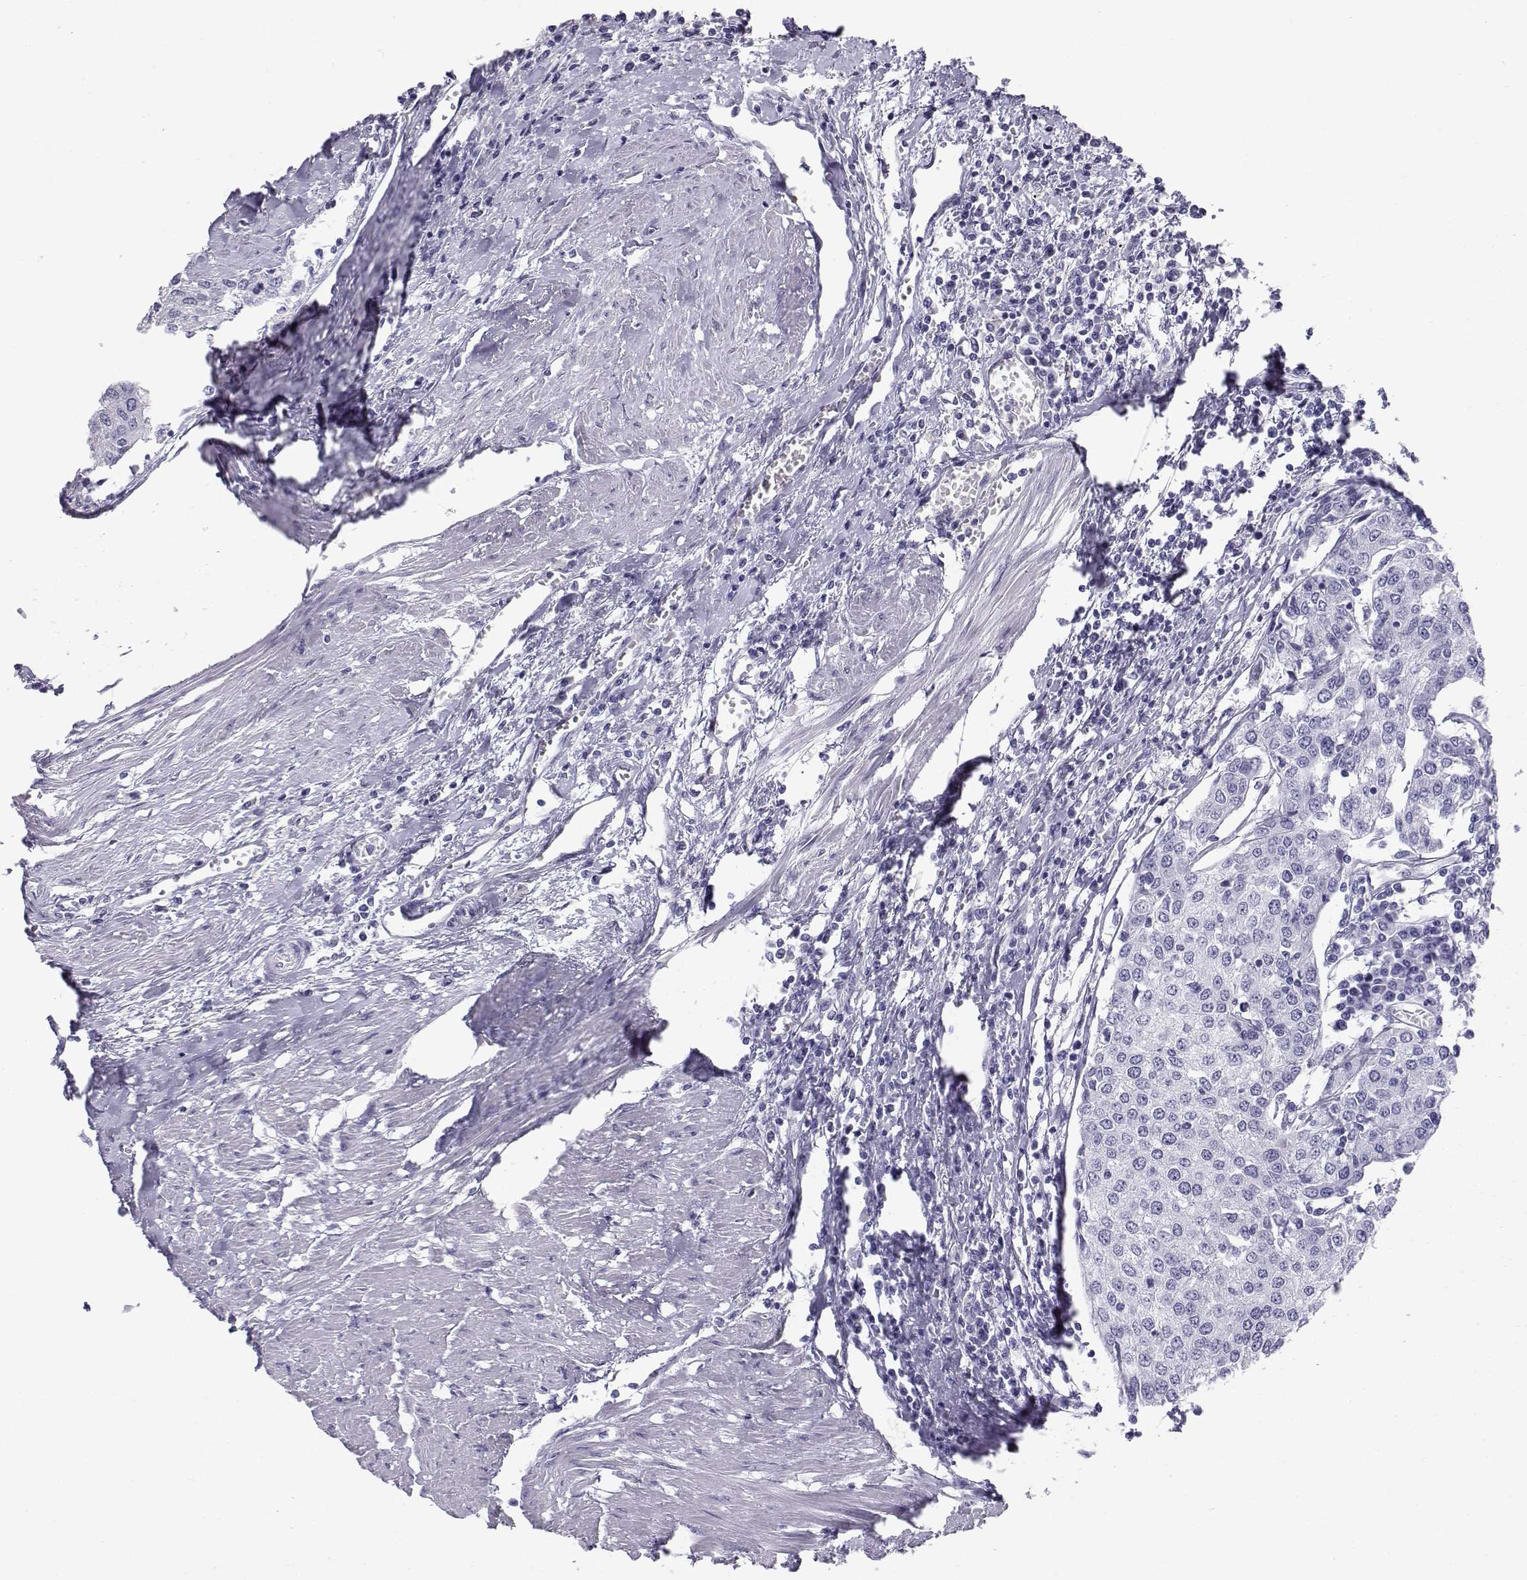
{"staining": {"intensity": "negative", "quantity": "none", "location": "none"}, "tissue": "urothelial cancer", "cell_type": "Tumor cells", "image_type": "cancer", "snomed": [{"axis": "morphology", "description": "Urothelial carcinoma, High grade"}, {"axis": "topography", "description": "Urinary bladder"}], "caption": "Tumor cells show no significant staining in high-grade urothelial carcinoma.", "gene": "RNASE12", "patient": {"sex": "female", "age": 85}}